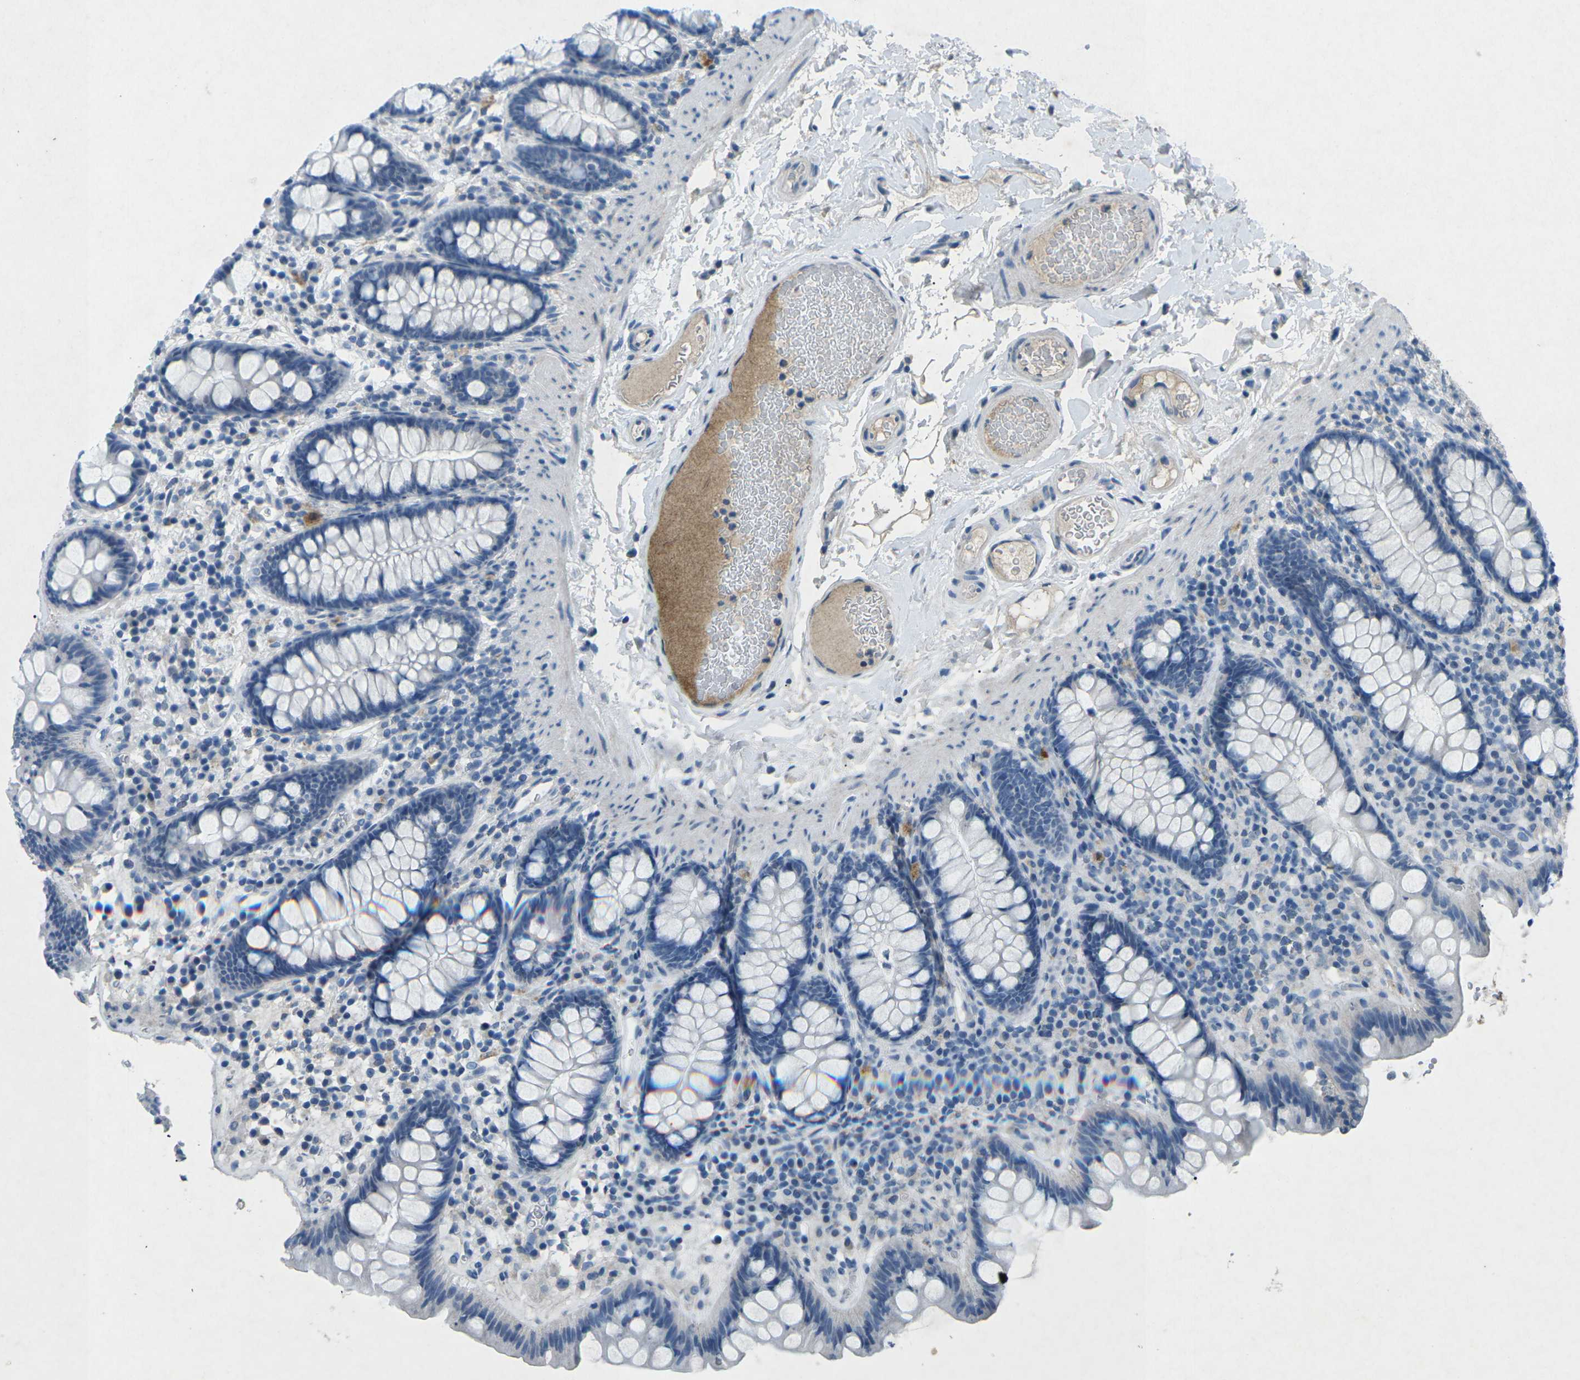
{"staining": {"intensity": "negative", "quantity": "none", "location": "none"}, "tissue": "colon", "cell_type": "Endothelial cells", "image_type": "normal", "snomed": [{"axis": "morphology", "description": "Normal tissue, NOS"}, {"axis": "topography", "description": "Colon"}], "caption": "Endothelial cells show no significant positivity in normal colon. (DAB immunohistochemistry, high magnification).", "gene": "A1BG", "patient": {"sex": "female", "age": 80}}